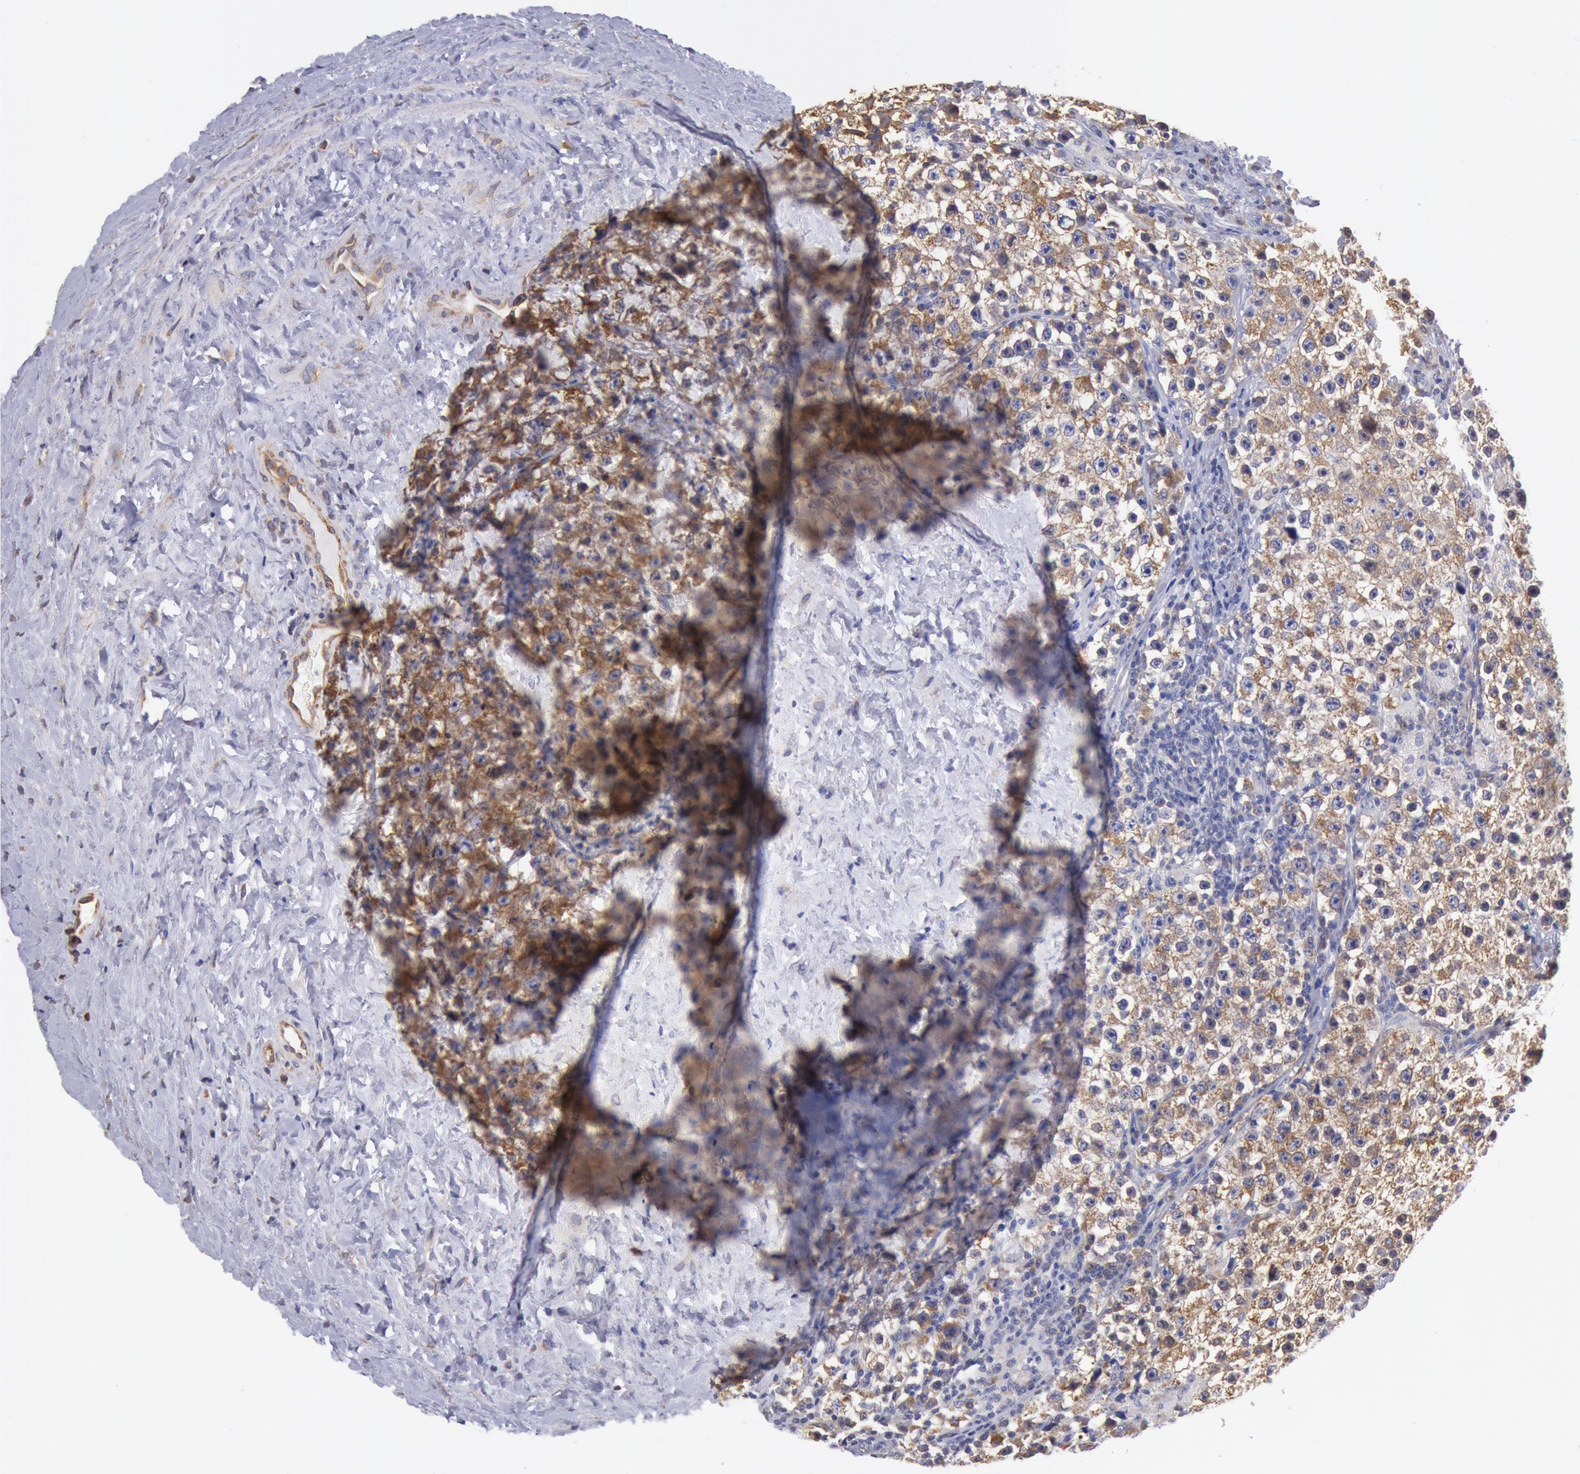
{"staining": {"intensity": "moderate", "quantity": ">75%", "location": "cytoplasmic/membranous"}, "tissue": "testis cancer", "cell_type": "Tumor cells", "image_type": "cancer", "snomed": [{"axis": "morphology", "description": "Seminoma, NOS"}, {"axis": "topography", "description": "Testis"}], "caption": "This is a histology image of immunohistochemistry staining of testis cancer (seminoma), which shows moderate positivity in the cytoplasmic/membranous of tumor cells.", "gene": "DRG1", "patient": {"sex": "male", "age": 35}}